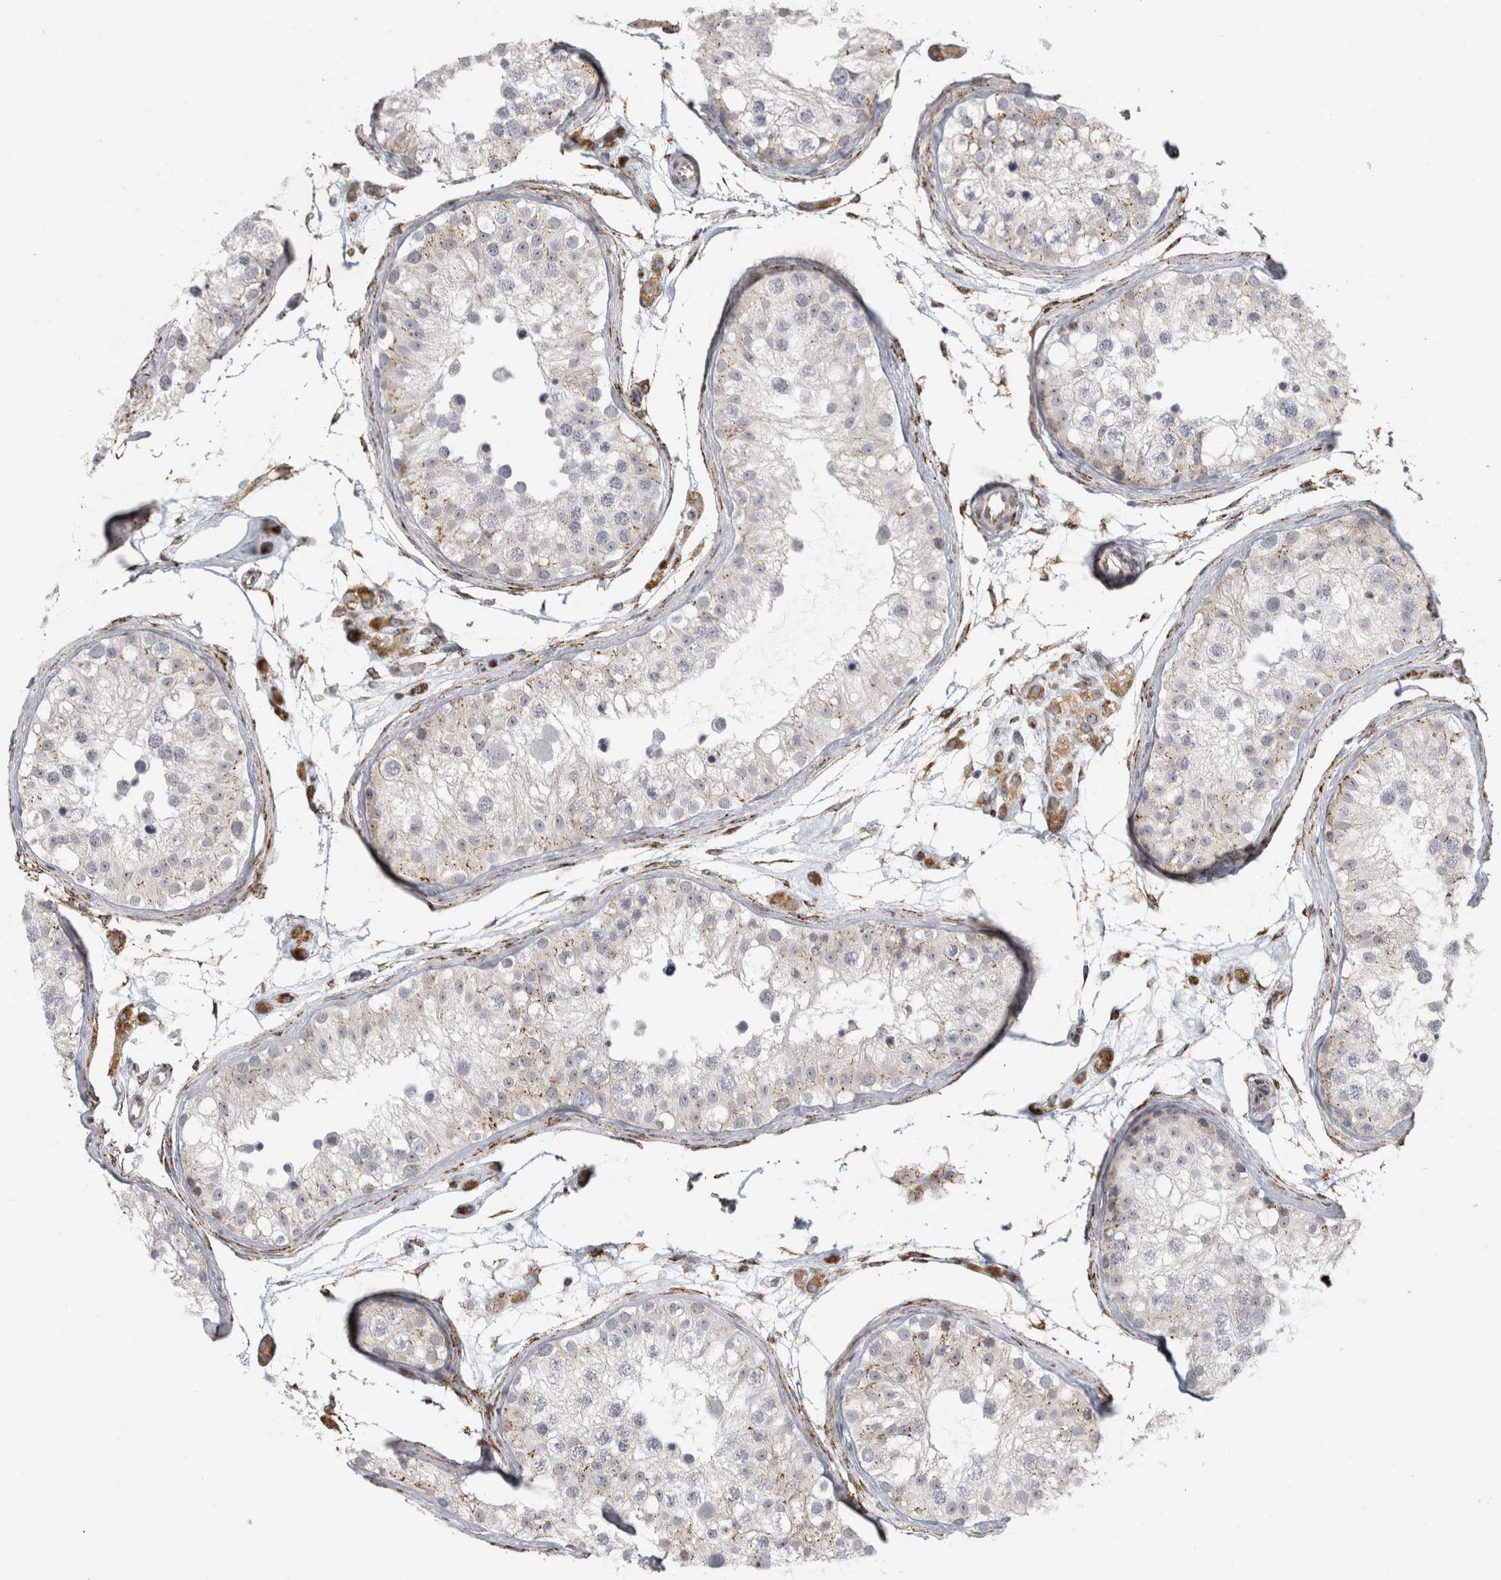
{"staining": {"intensity": "negative", "quantity": "none", "location": "none"}, "tissue": "testis", "cell_type": "Cells in seminiferous ducts", "image_type": "normal", "snomed": [{"axis": "morphology", "description": "Normal tissue, NOS"}, {"axis": "morphology", "description": "Adenocarcinoma, metastatic, NOS"}, {"axis": "topography", "description": "Testis"}], "caption": "Human testis stained for a protein using immunohistochemistry (IHC) reveals no positivity in cells in seminiferous ducts.", "gene": "OSTN", "patient": {"sex": "male", "age": 26}}